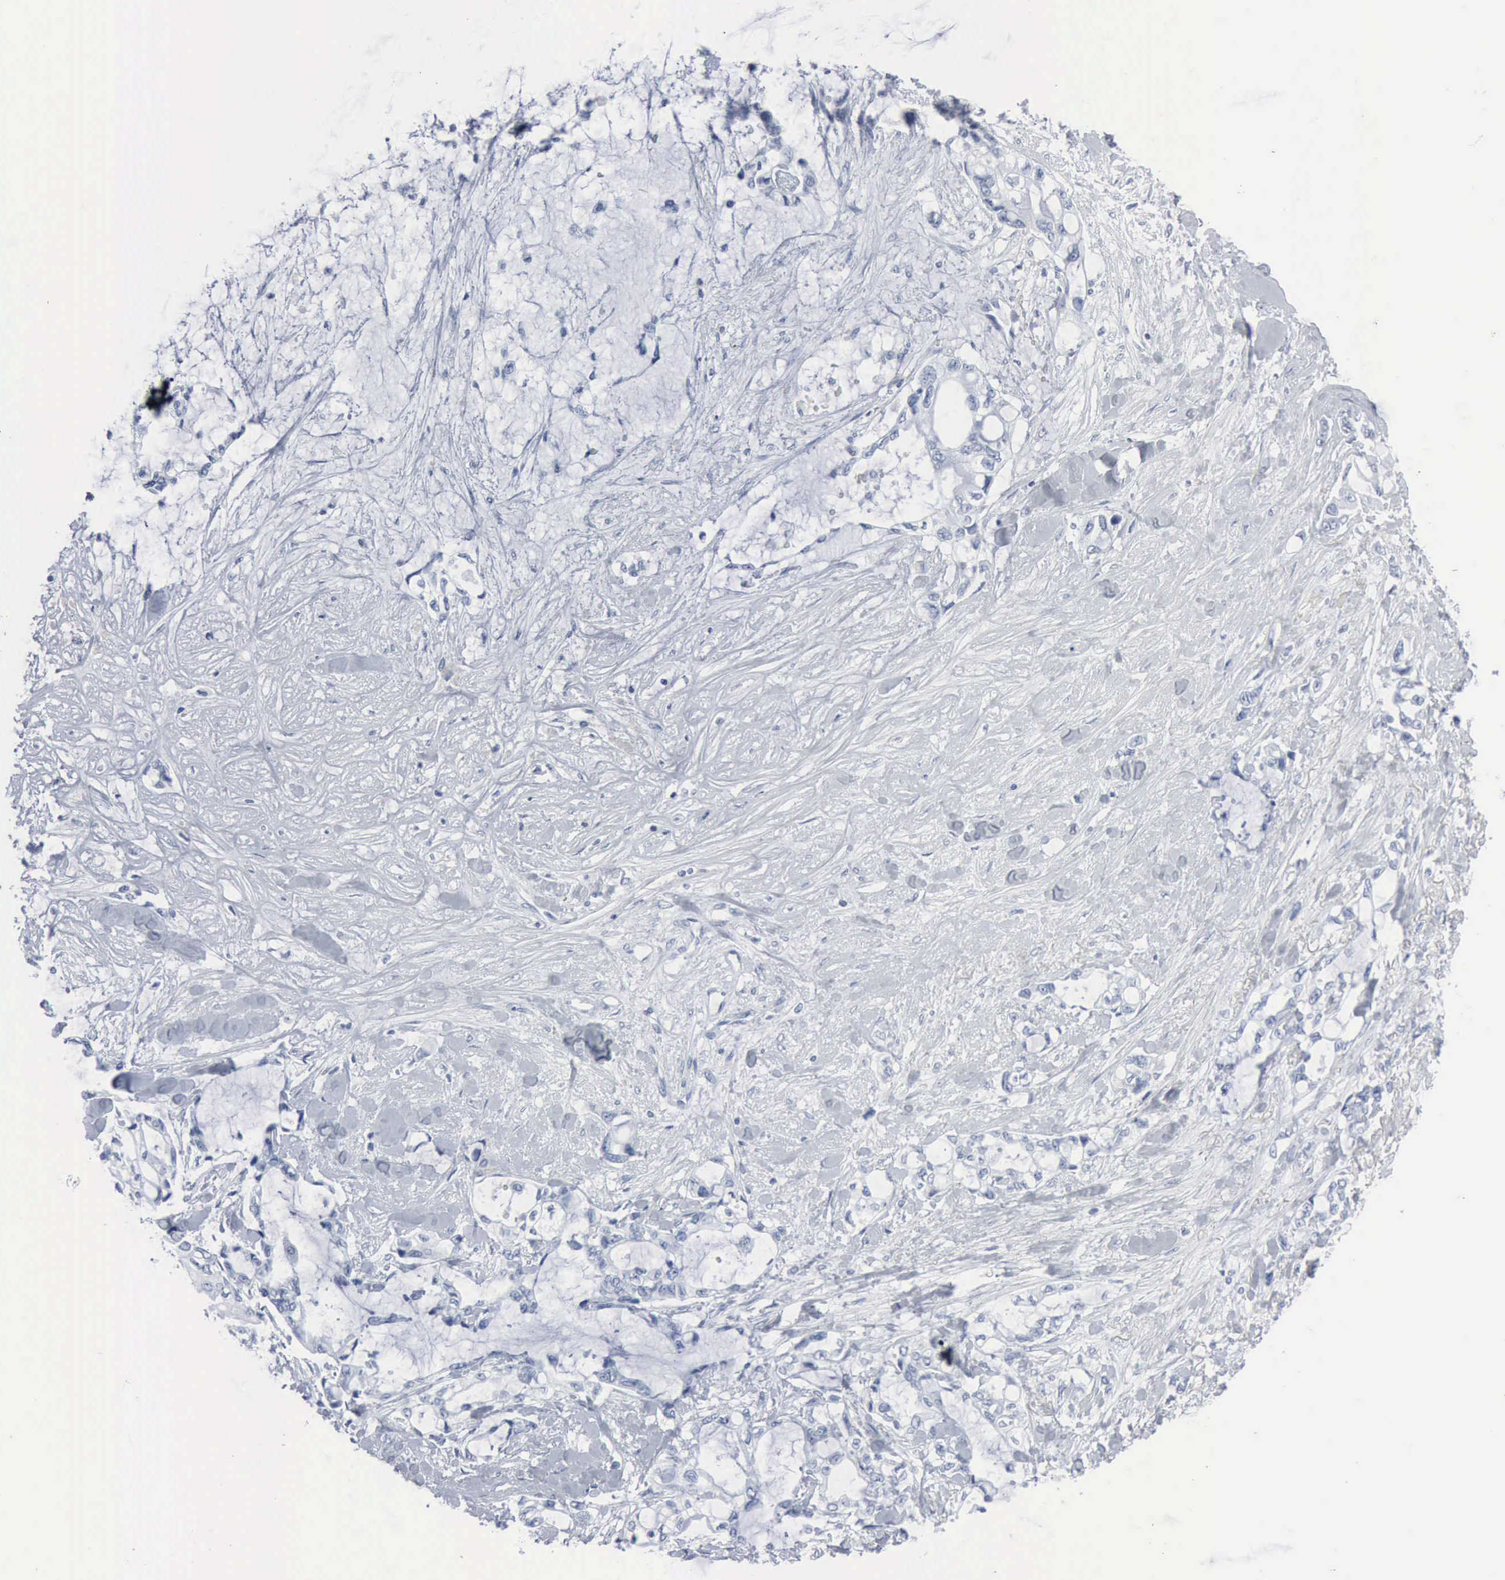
{"staining": {"intensity": "negative", "quantity": "none", "location": "none"}, "tissue": "pancreatic cancer", "cell_type": "Tumor cells", "image_type": "cancer", "snomed": [{"axis": "morphology", "description": "Adenocarcinoma, NOS"}, {"axis": "topography", "description": "Pancreas"}], "caption": "Immunohistochemistry (IHC) micrograph of human pancreatic cancer stained for a protein (brown), which displays no staining in tumor cells.", "gene": "DMD", "patient": {"sex": "female", "age": 70}}